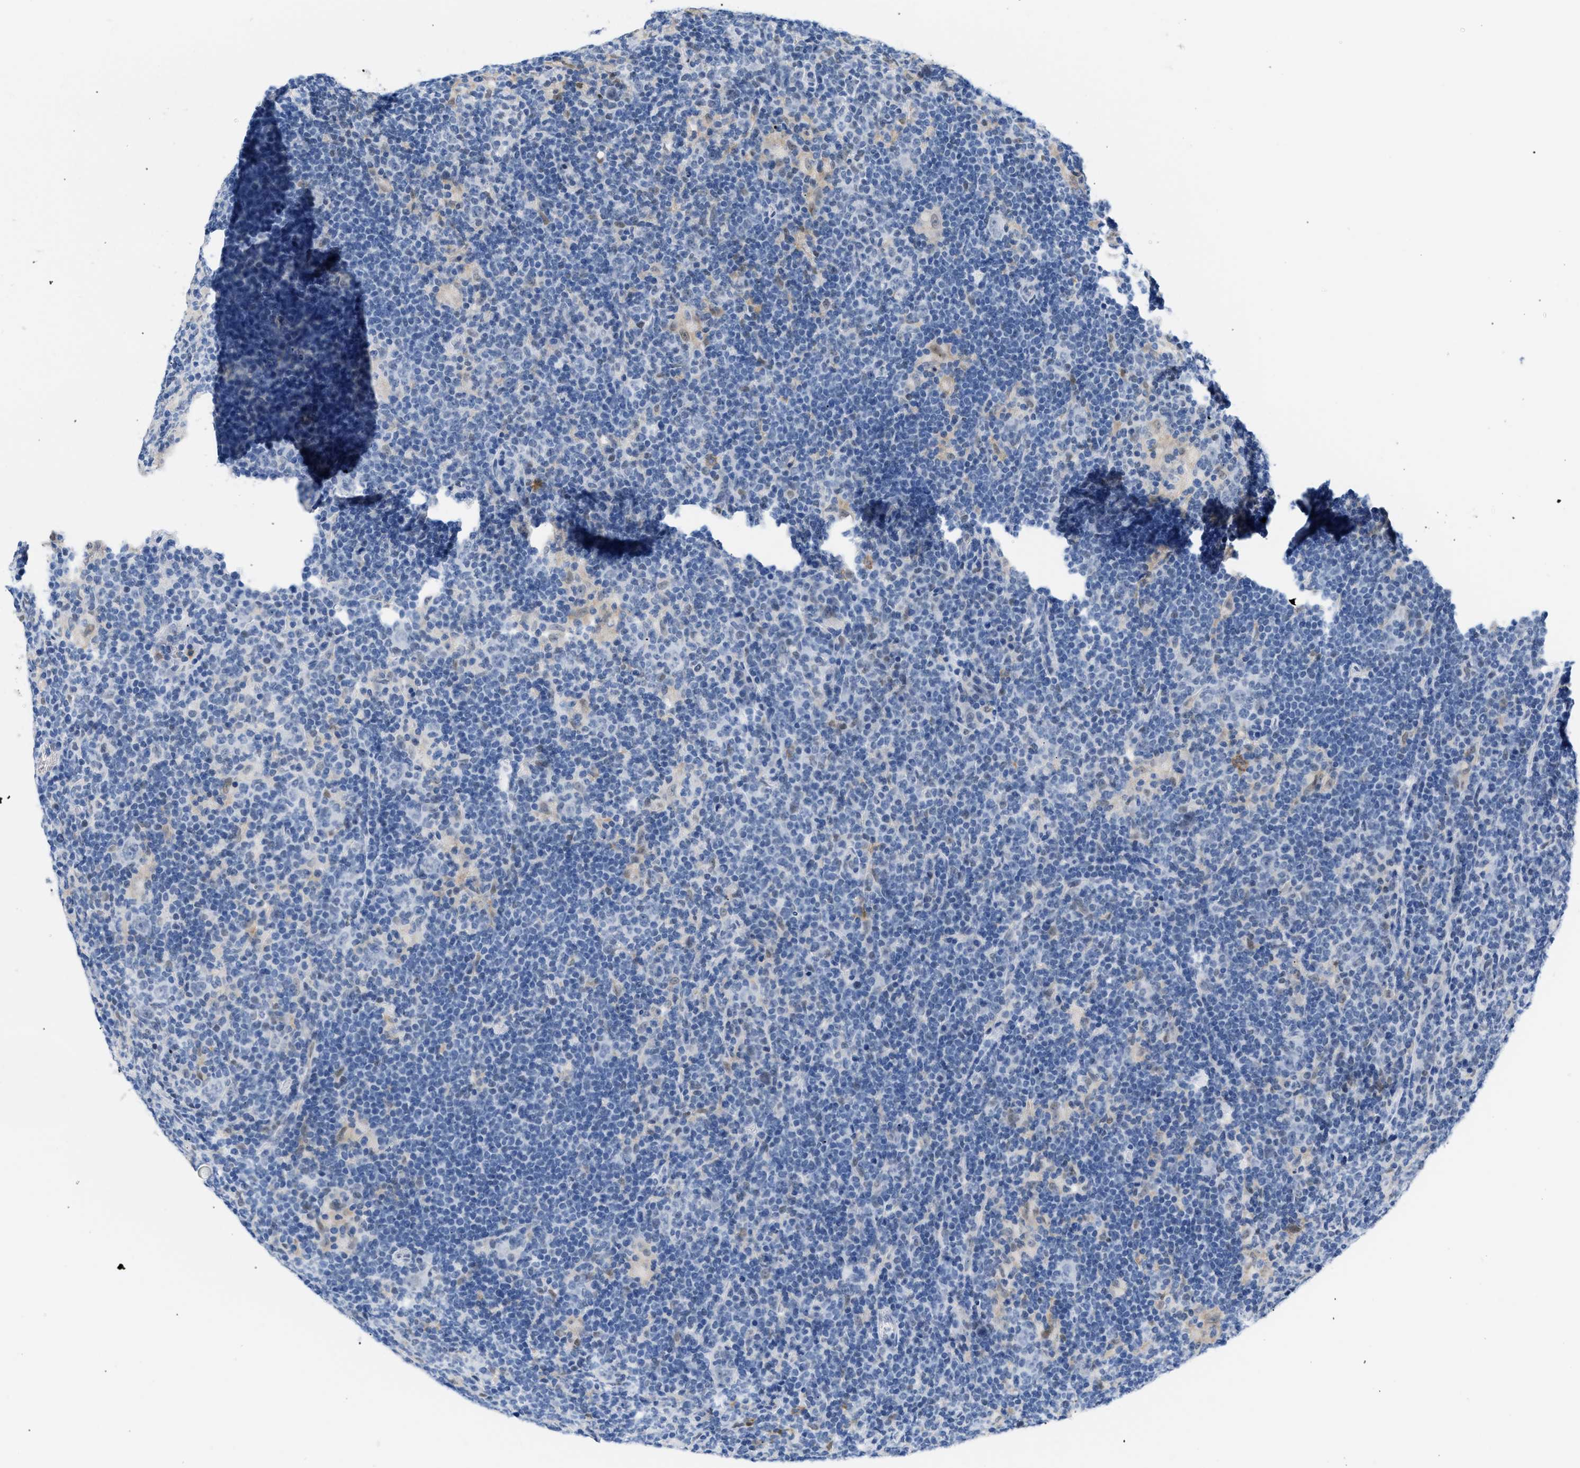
{"staining": {"intensity": "negative", "quantity": "none", "location": "none"}, "tissue": "lymphoma", "cell_type": "Tumor cells", "image_type": "cancer", "snomed": [{"axis": "morphology", "description": "Hodgkin's disease, NOS"}, {"axis": "topography", "description": "Lymph node"}], "caption": "Histopathology image shows no protein staining in tumor cells of Hodgkin's disease tissue. The staining was performed using DAB to visualize the protein expression in brown, while the nuclei were stained in blue with hematoxylin (Magnification: 20x).", "gene": "BOLL", "patient": {"sex": "female", "age": 57}}